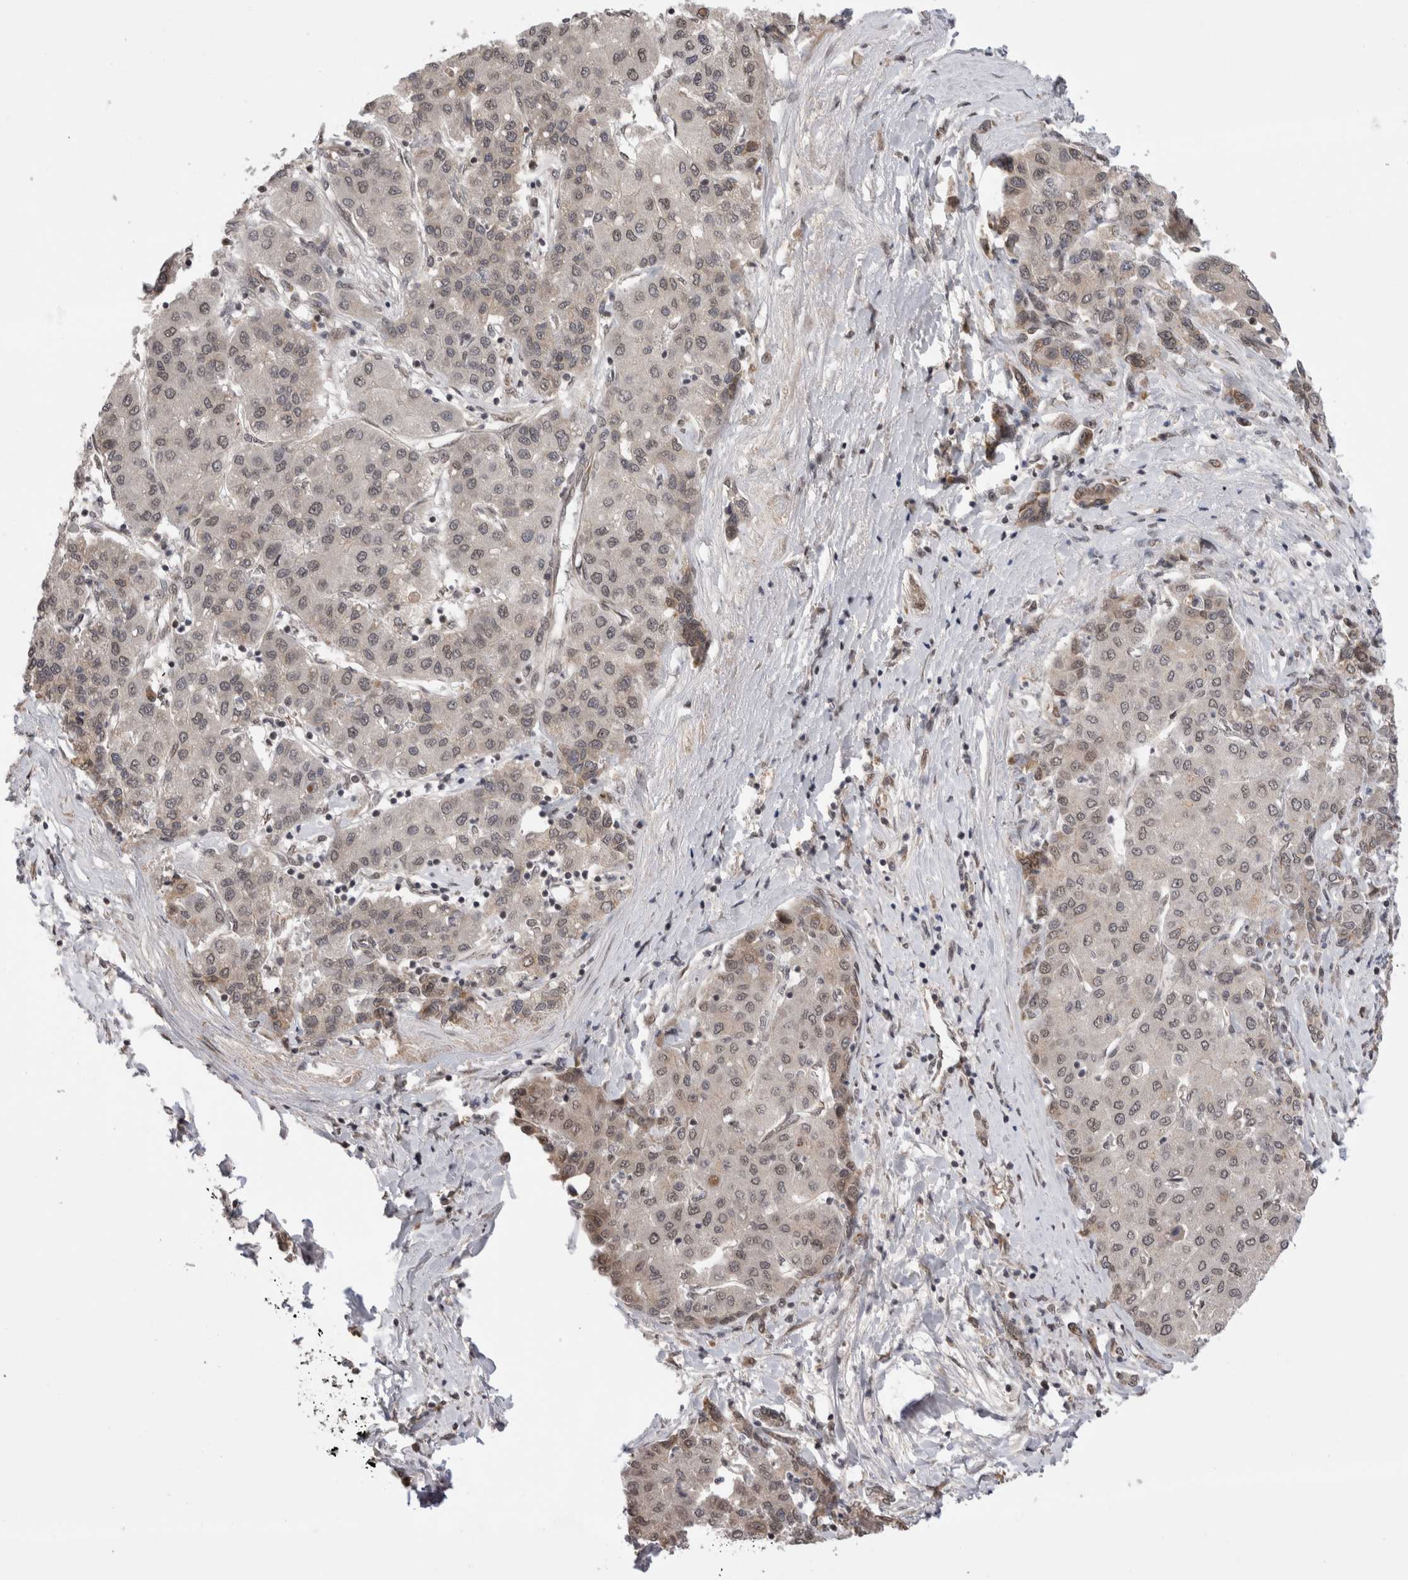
{"staining": {"intensity": "weak", "quantity": "<25%", "location": "nuclear"}, "tissue": "liver cancer", "cell_type": "Tumor cells", "image_type": "cancer", "snomed": [{"axis": "morphology", "description": "Carcinoma, Hepatocellular, NOS"}, {"axis": "topography", "description": "Liver"}], "caption": "There is no significant staining in tumor cells of hepatocellular carcinoma (liver).", "gene": "TMEM65", "patient": {"sex": "male", "age": 65}}